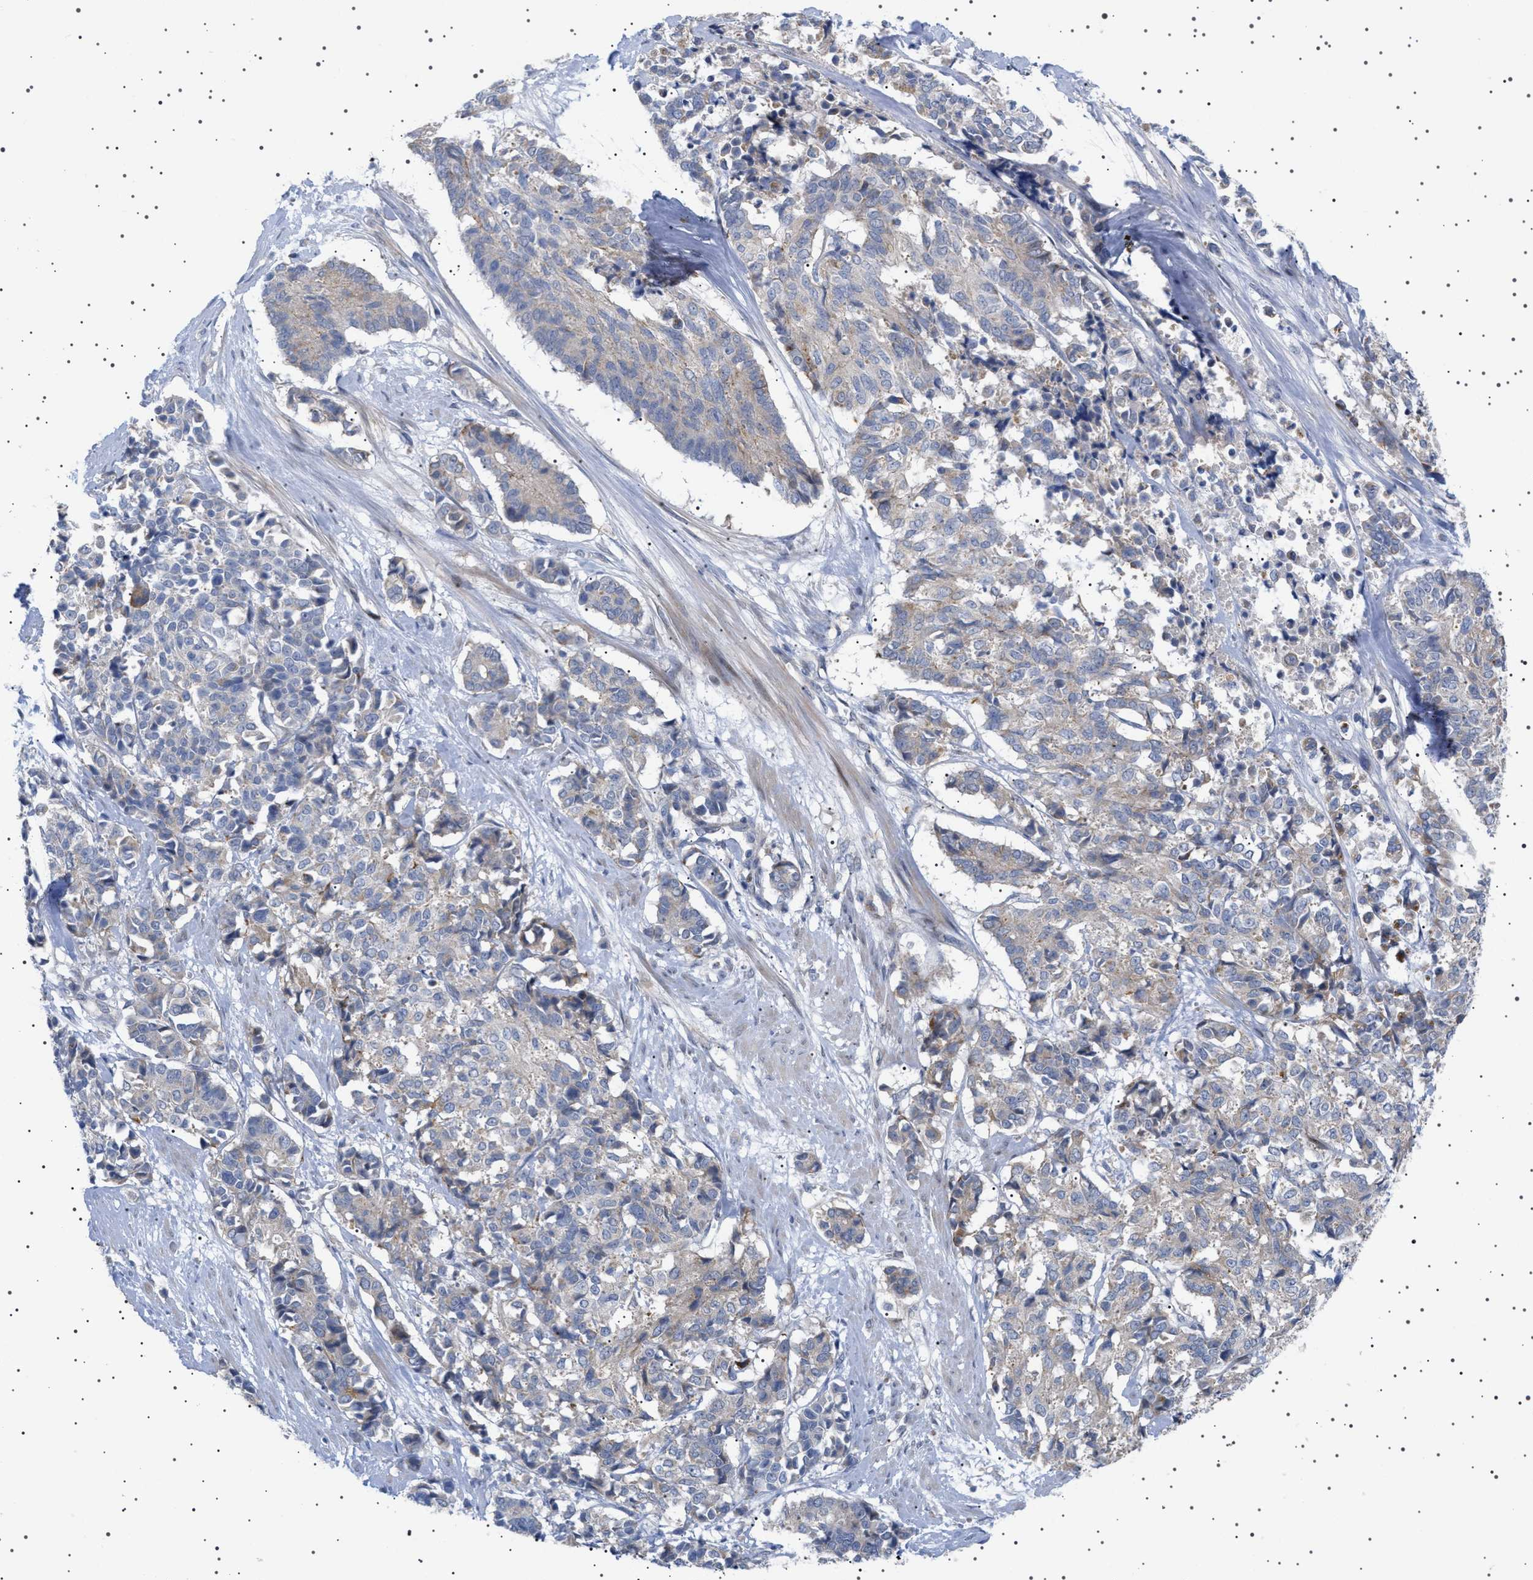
{"staining": {"intensity": "weak", "quantity": "25%-75%", "location": "cytoplasmic/membranous"}, "tissue": "cervical cancer", "cell_type": "Tumor cells", "image_type": "cancer", "snomed": [{"axis": "morphology", "description": "Squamous cell carcinoma, NOS"}, {"axis": "topography", "description": "Cervix"}], "caption": "Tumor cells reveal low levels of weak cytoplasmic/membranous staining in about 25%-75% of cells in cervical cancer (squamous cell carcinoma). (brown staining indicates protein expression, while blue staining denotes nuclei).", "gene": "HTR1A", "patient": {"sex": "female", "age": 35}}